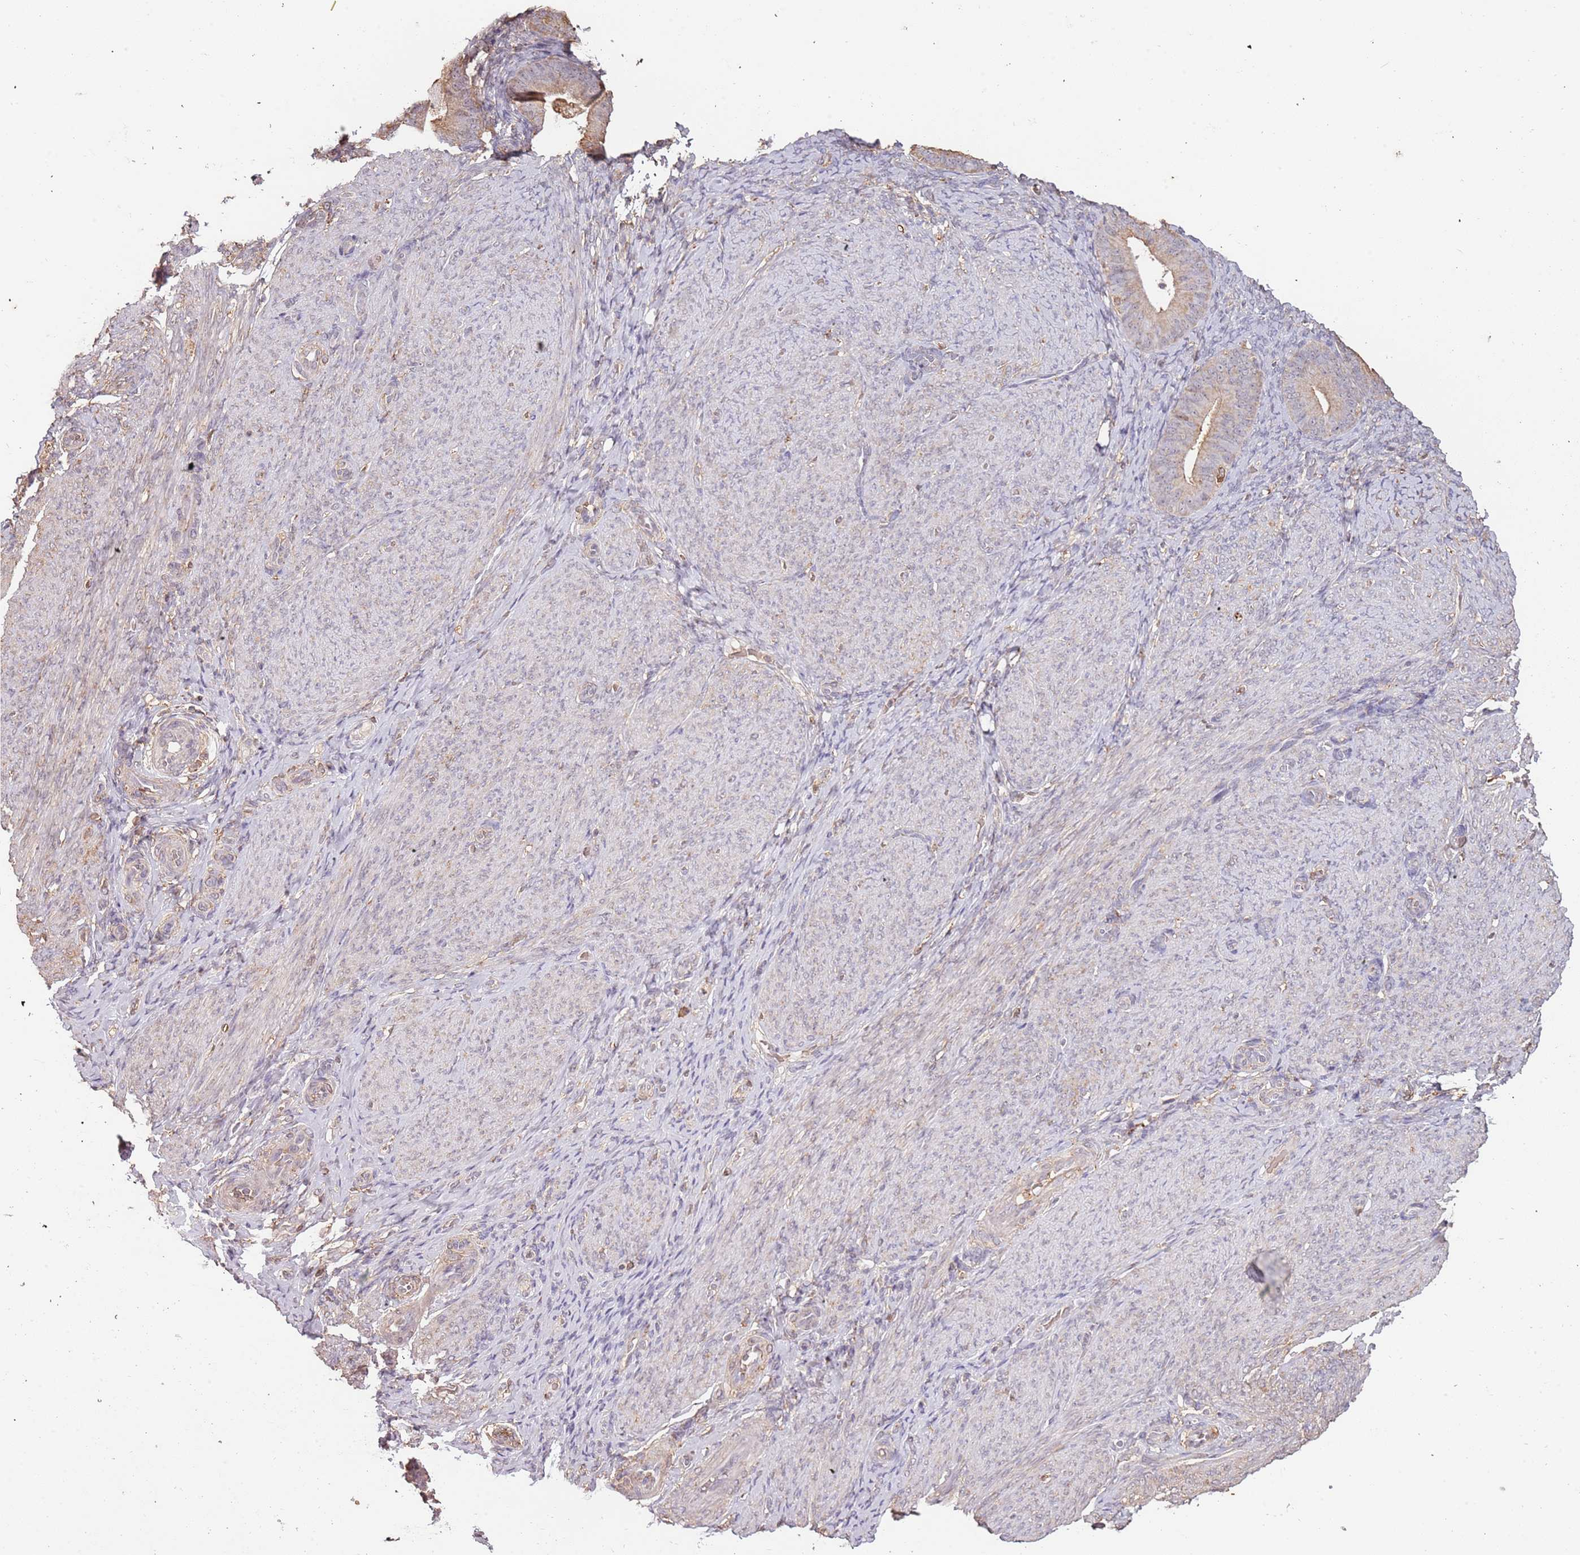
{"staining": {"intensity": "negative", "quantity": "none", "location": "none"}, "tissue": "endometrium", "cell_type": "Cells in endometrial stroma", "image_type": "normal", "snomed": [{"axis": "morphology", "description": "Normal tissue, NOS"}, {"axis": "topography", "description": "Endometrium"}], "caption": "Protein analysis of benign endometrium displays no significant positivity in cells in endometrial stroma.", "gene": "ATOSB", "patient": {"sex": "female", "age": 65}}